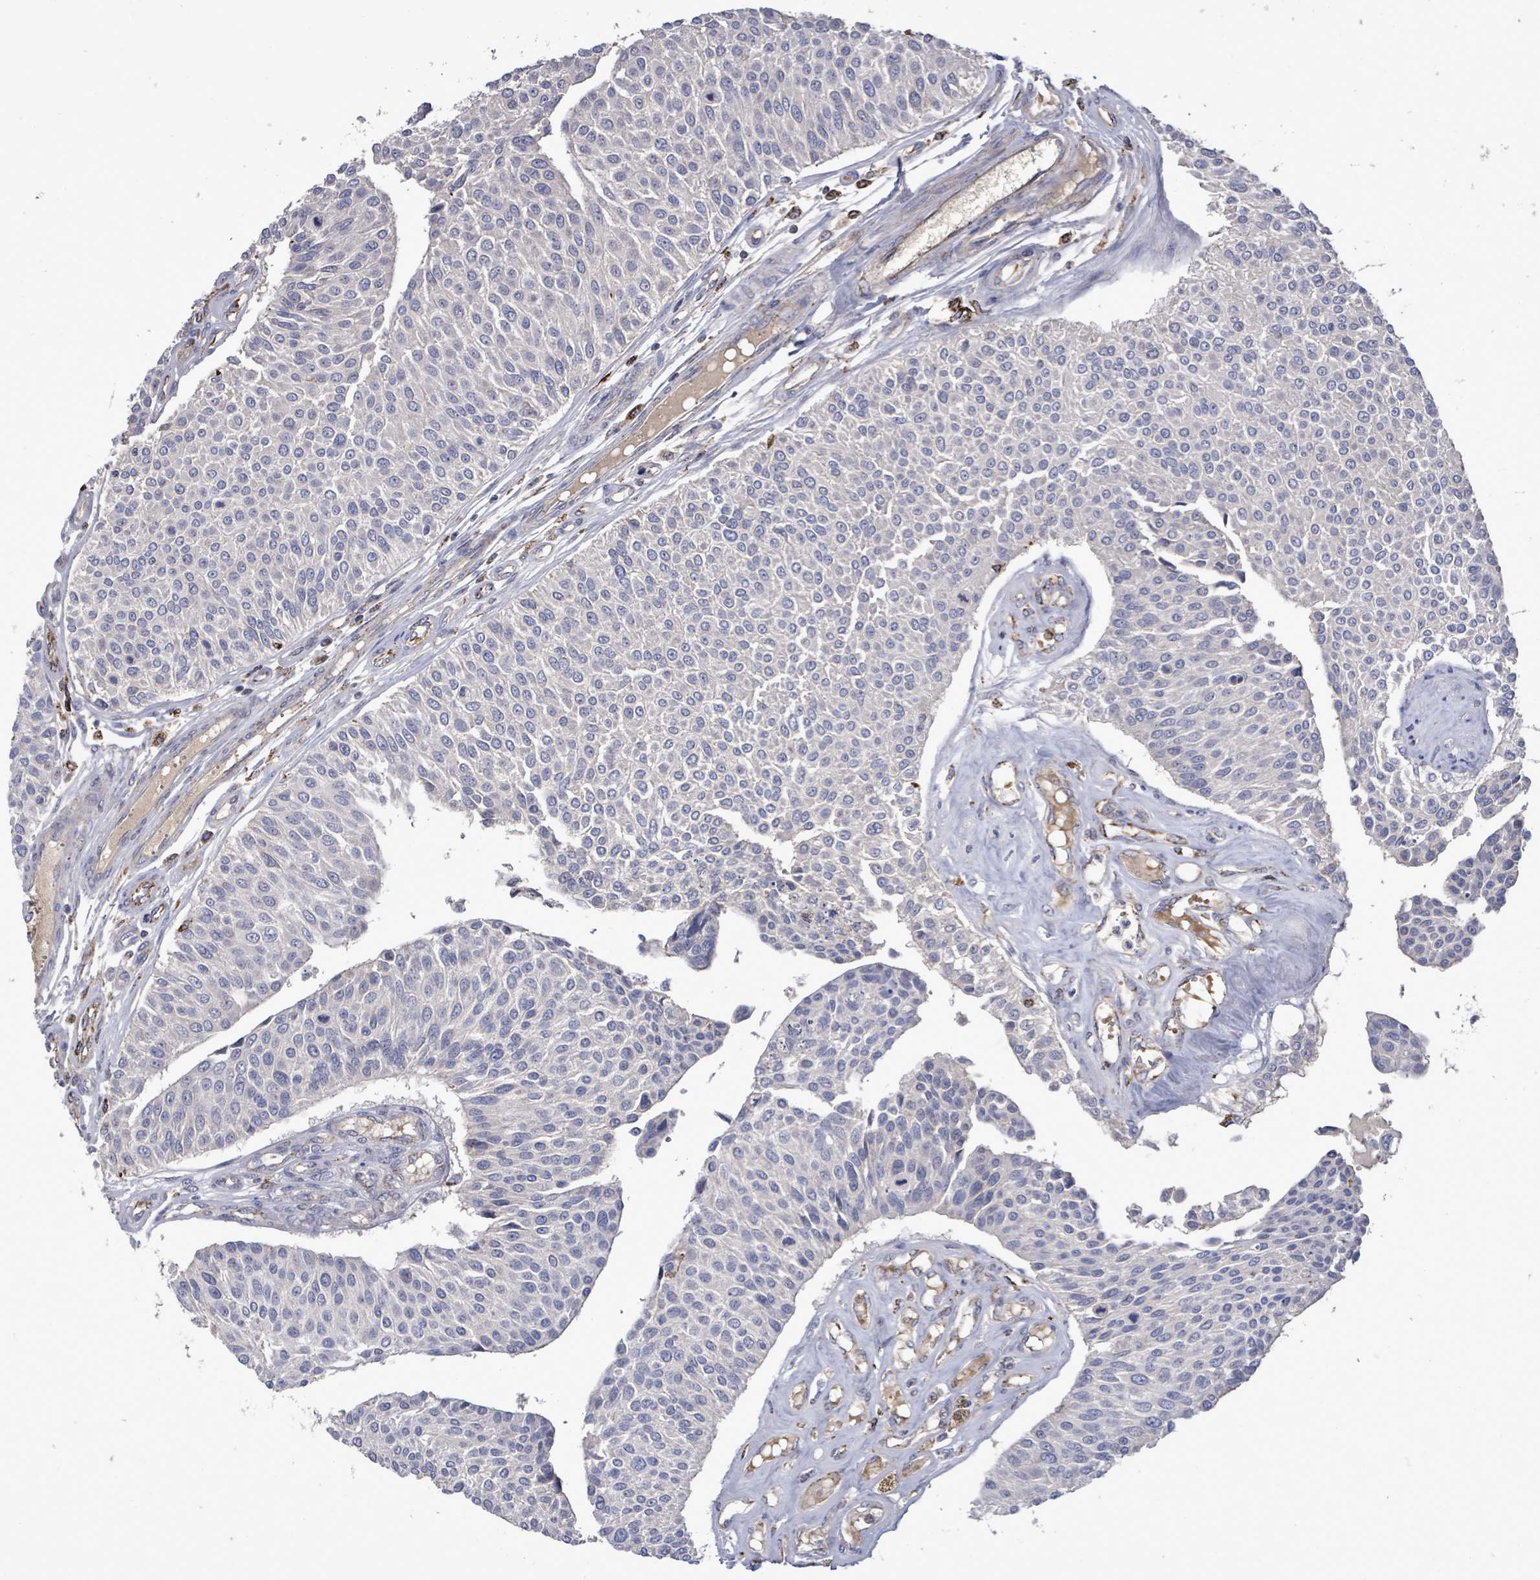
{"staining": {"intensity": "negative", "quantity": "none", "location": "none"}, "tissue": "urothelial cancer", "cell_type": "Tumor cells", "image_type": "cancer", "snomed": [{"axis": "morphology", "description": "Urothelial carcinoma, NOS"}, {"axis": "topography", "description": "Urinary bladder"}], "caption": "Transitional cell carcinoma was stained to show a protein in brown. There is no significant expression in tumor cells.", "gene": "MTMR12", "patient": {"sex": "male", "age": 55}}